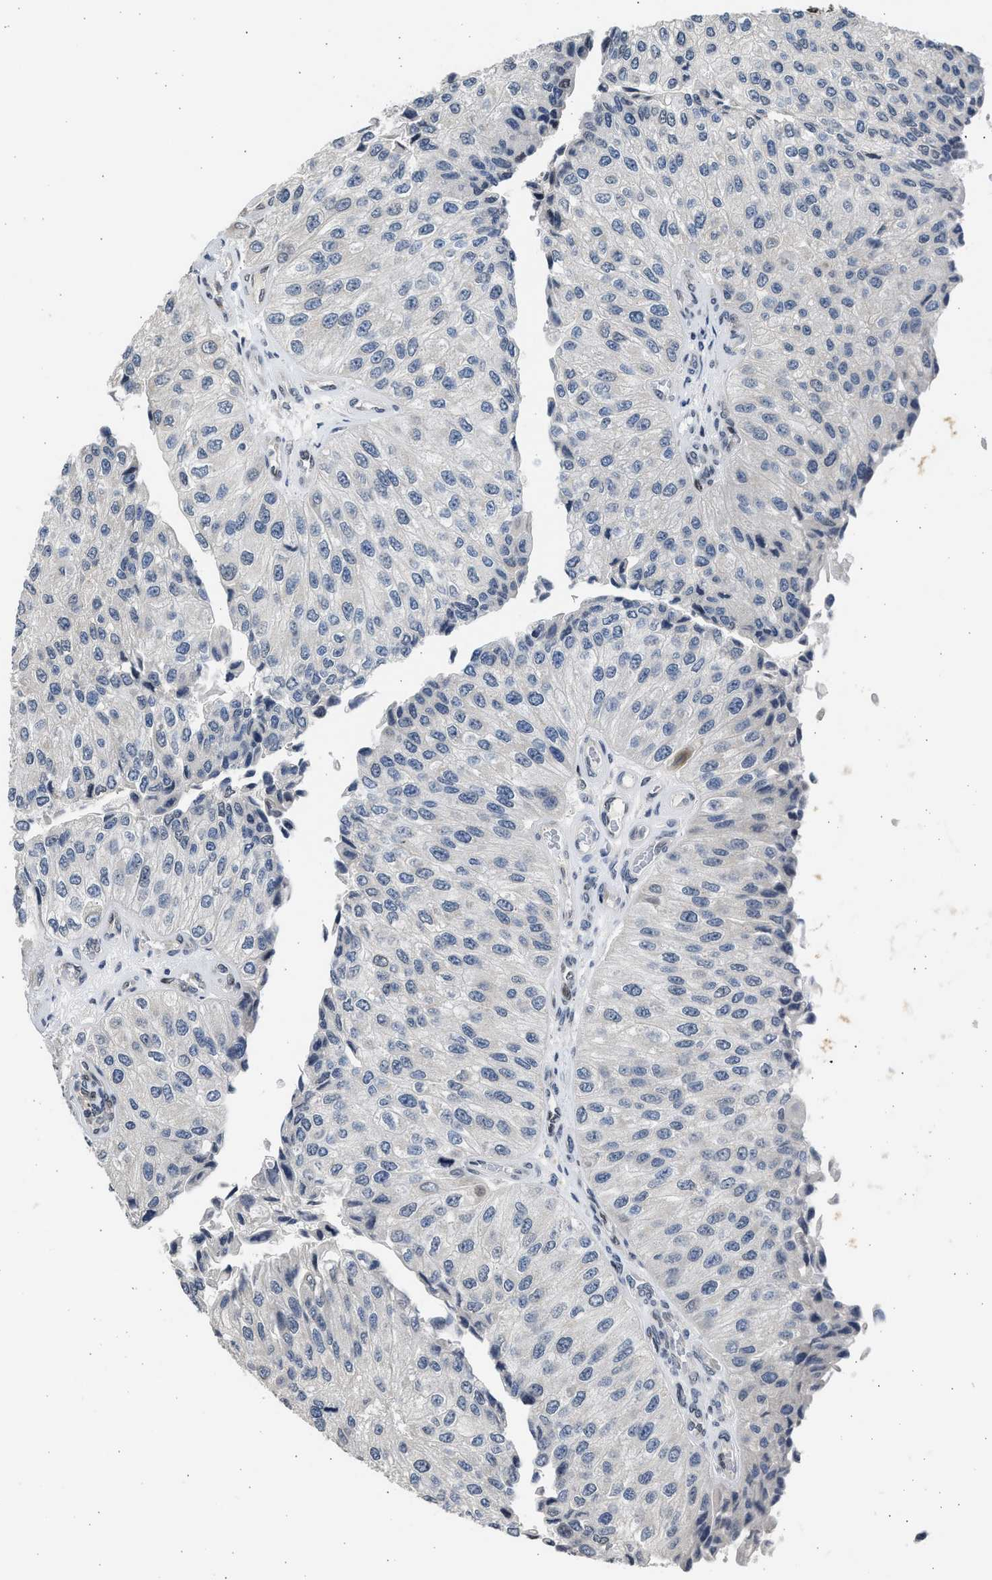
{"staining": {"intensity": "negative", "quantity": "none", "location": "none"}, "tissue": "urothelial cancer", "cell_type": "Tumor cells", "image_type": "cancer", "snomed": [{"axis": "morphology", "description": "Urothelial carcinoma, High grade"}, {"axis": "topography", "description": "Kidney"}, {"axis": "topography", "description": "Urinary bladder"}], "caption": "High power microscopy micrograph of an immunohistochemistry histopathology image of urothelial cancer, revealing no significant staining in tumor cells.", "gene": "HMGN3", "patient": {"sex": "male", "age": 77}}